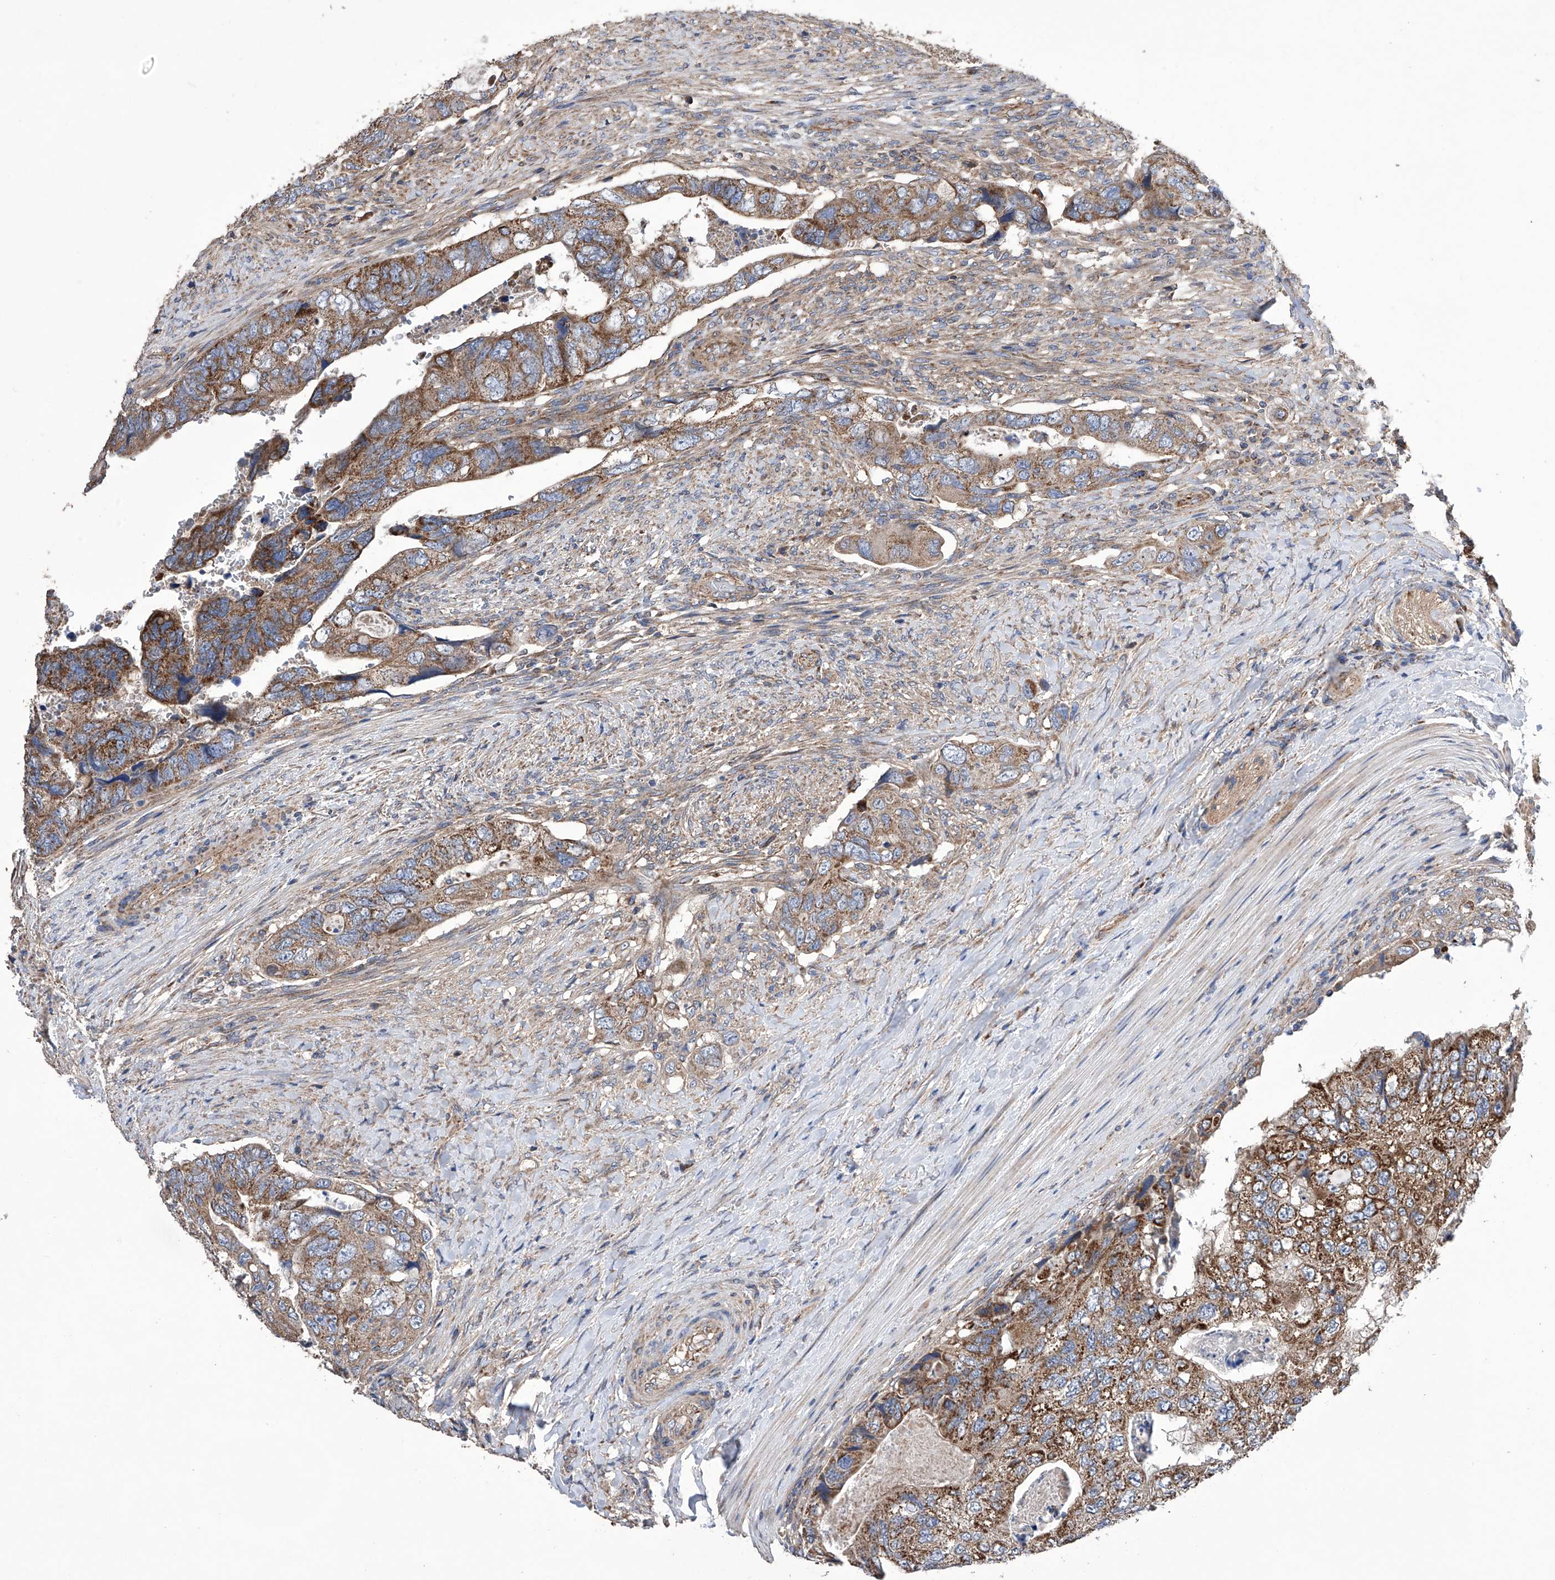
{"staining": {"intensity": "moderate", "quantity": ">75%", "location": "cytoplasmic/membranous"}, "tissue": "colorectal cancer", "cell_type": "Tumor cells", "image_type": "cancer", "snomed": [{"axis": "morphology", "description": "Adenocarcinoma, NOS"}, {"axis": "topography", "description": "Rectum"}], "caption": "There is medium levels of moderate cytoplasmic/membranous staining in tumor cells of adenocarcinoma (colorectal), as demonstrated by immunohistochemical staining (brown color).", "gene": "EFCAB2", "patient": {"sex": "male", "age": 63}}